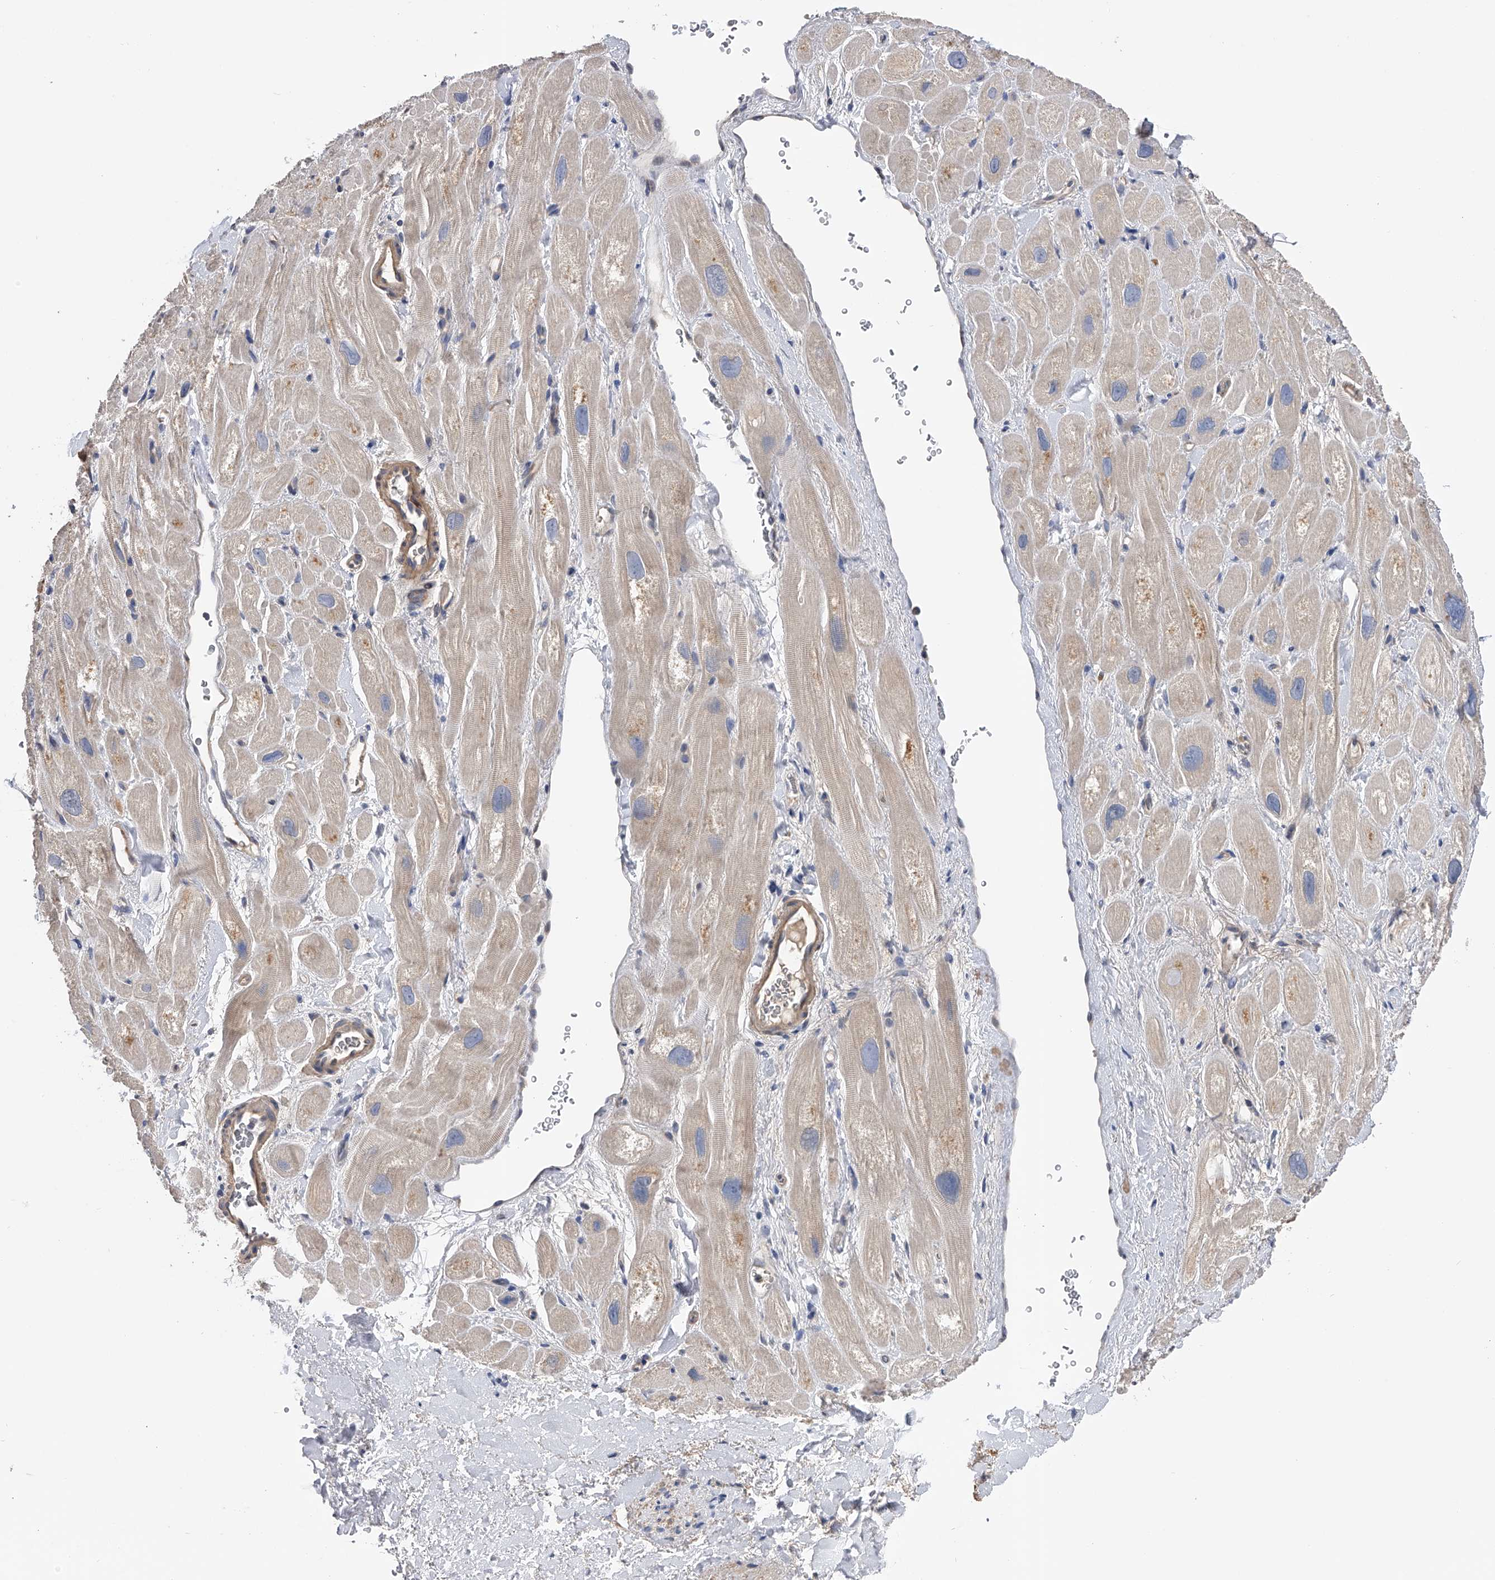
{"staining": {"intensity": "weak", "quantity": "<25%", "location": "cytoplasmic/membranous"}, "tissue": "heart muscle", "cell_type": "Cardiomyocytes", "image_type": "normal", "snomed": [{"axis": "morphology", "description": "Normal tissue, NOS"}, {"axis": "topography", "description": "Heart"}], "caption": "Immunohistochemistry (IHC) photomicrograph of normal heart muscle stained for a protein (brown), which demonstrates no staining in cardiomyocytes.", "gene": "CFAP298", "patient": {"sex": "male", "age": 49}}